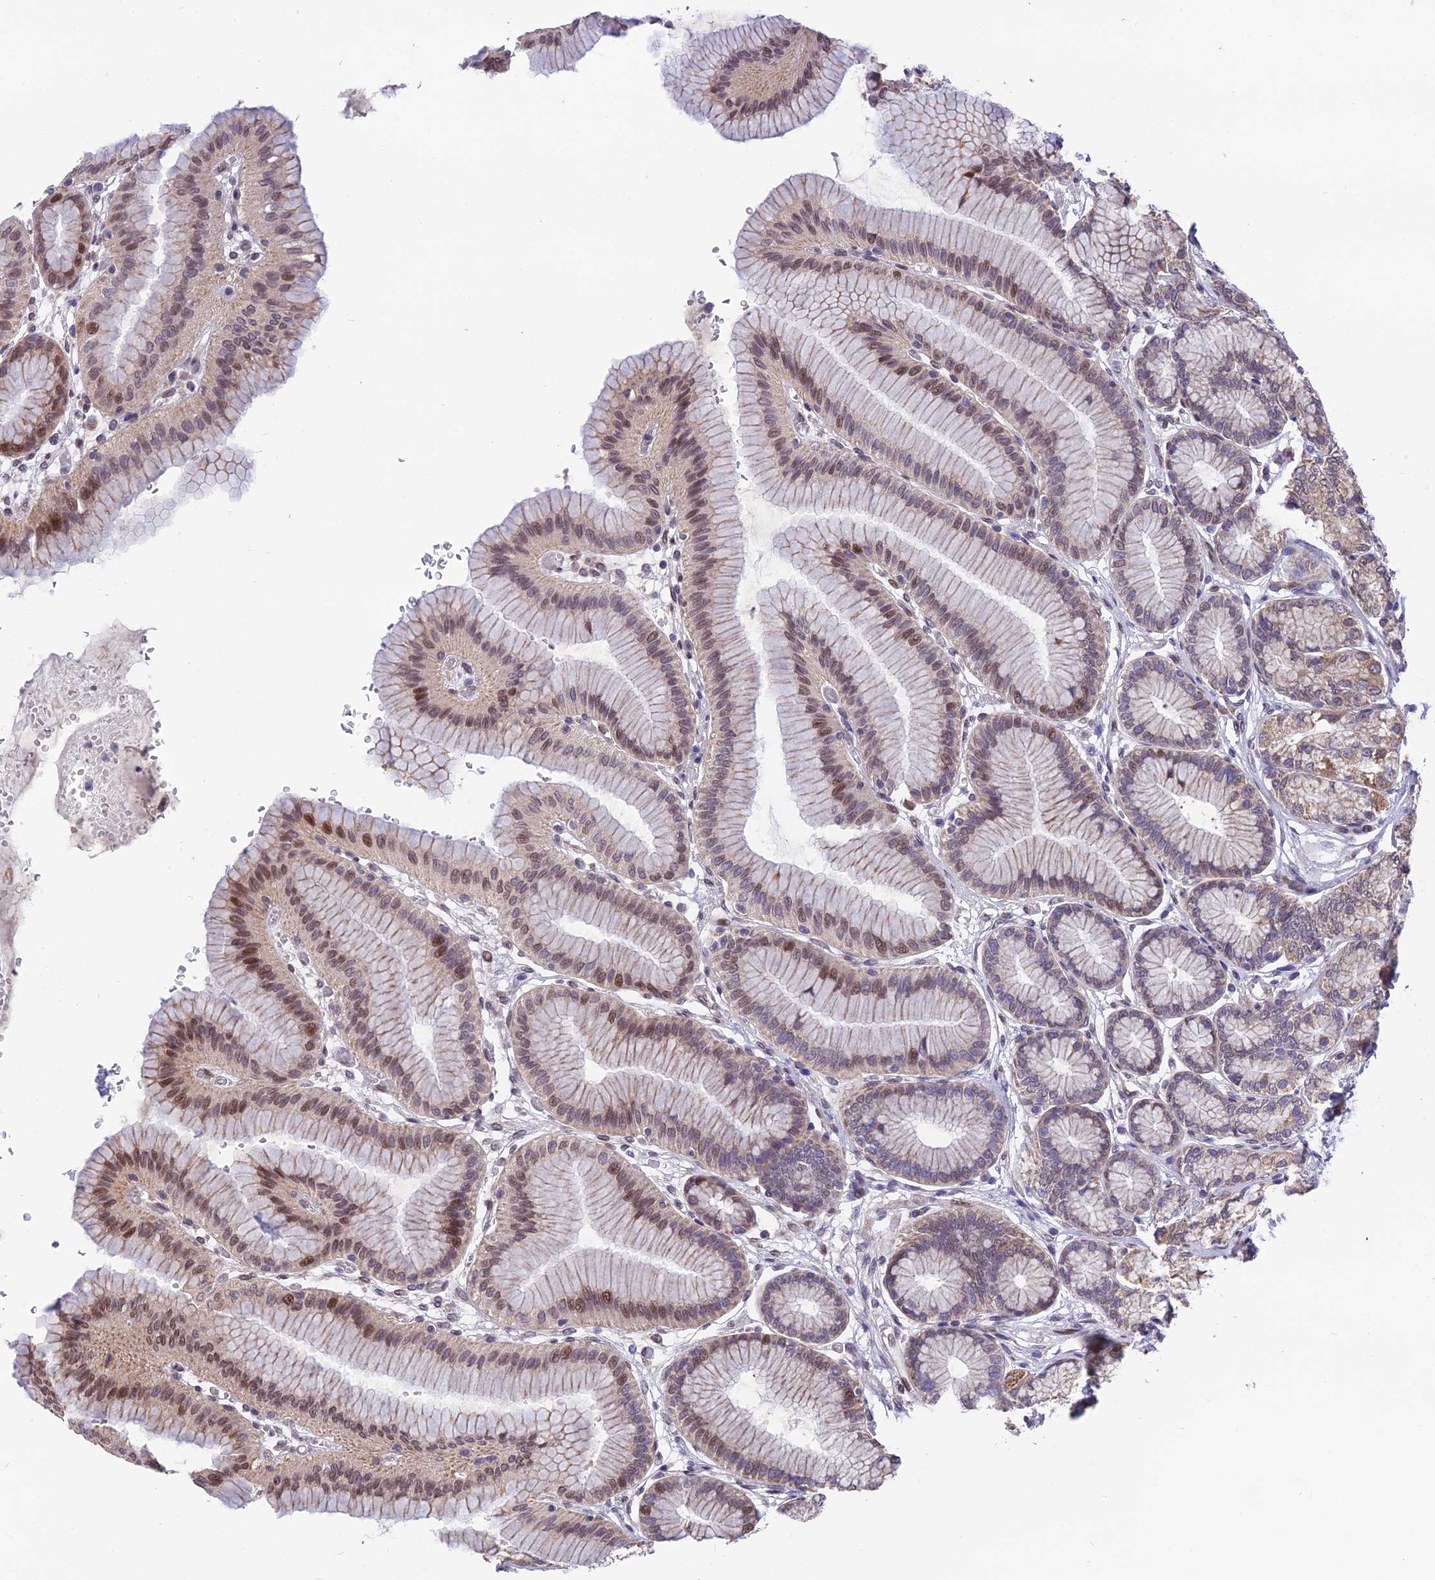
{"staining": {"intensity": "moderate", "quantity": "25%-75%", "location": "cytoplasmic/membranous,nuclear"}, "tissue": "stomach", "cell_type": "Glandular cells", "image_type": "normal", "snomed": [{"axis": "morphology", "description": "Normal tissue, NOS"}, {"axis": "morphology", "description": "Adenocarcinoma, NOS"}, {"axis": "morphology", "description": "Adenocarcinoma, High grade"}, {"axis": "topography", "description": "Stomach, upper"}, {"axis": "topography", "description": "Stomach"}], "caption": "The histopathology image shows staining of unremarkable stomach, revealing moderate cytoplasmic/membranous,nuclear protein staining (brown color) within glandular cells.", "gene": "CYP2R1", "patient": {"sex": "female", "age": 65}}